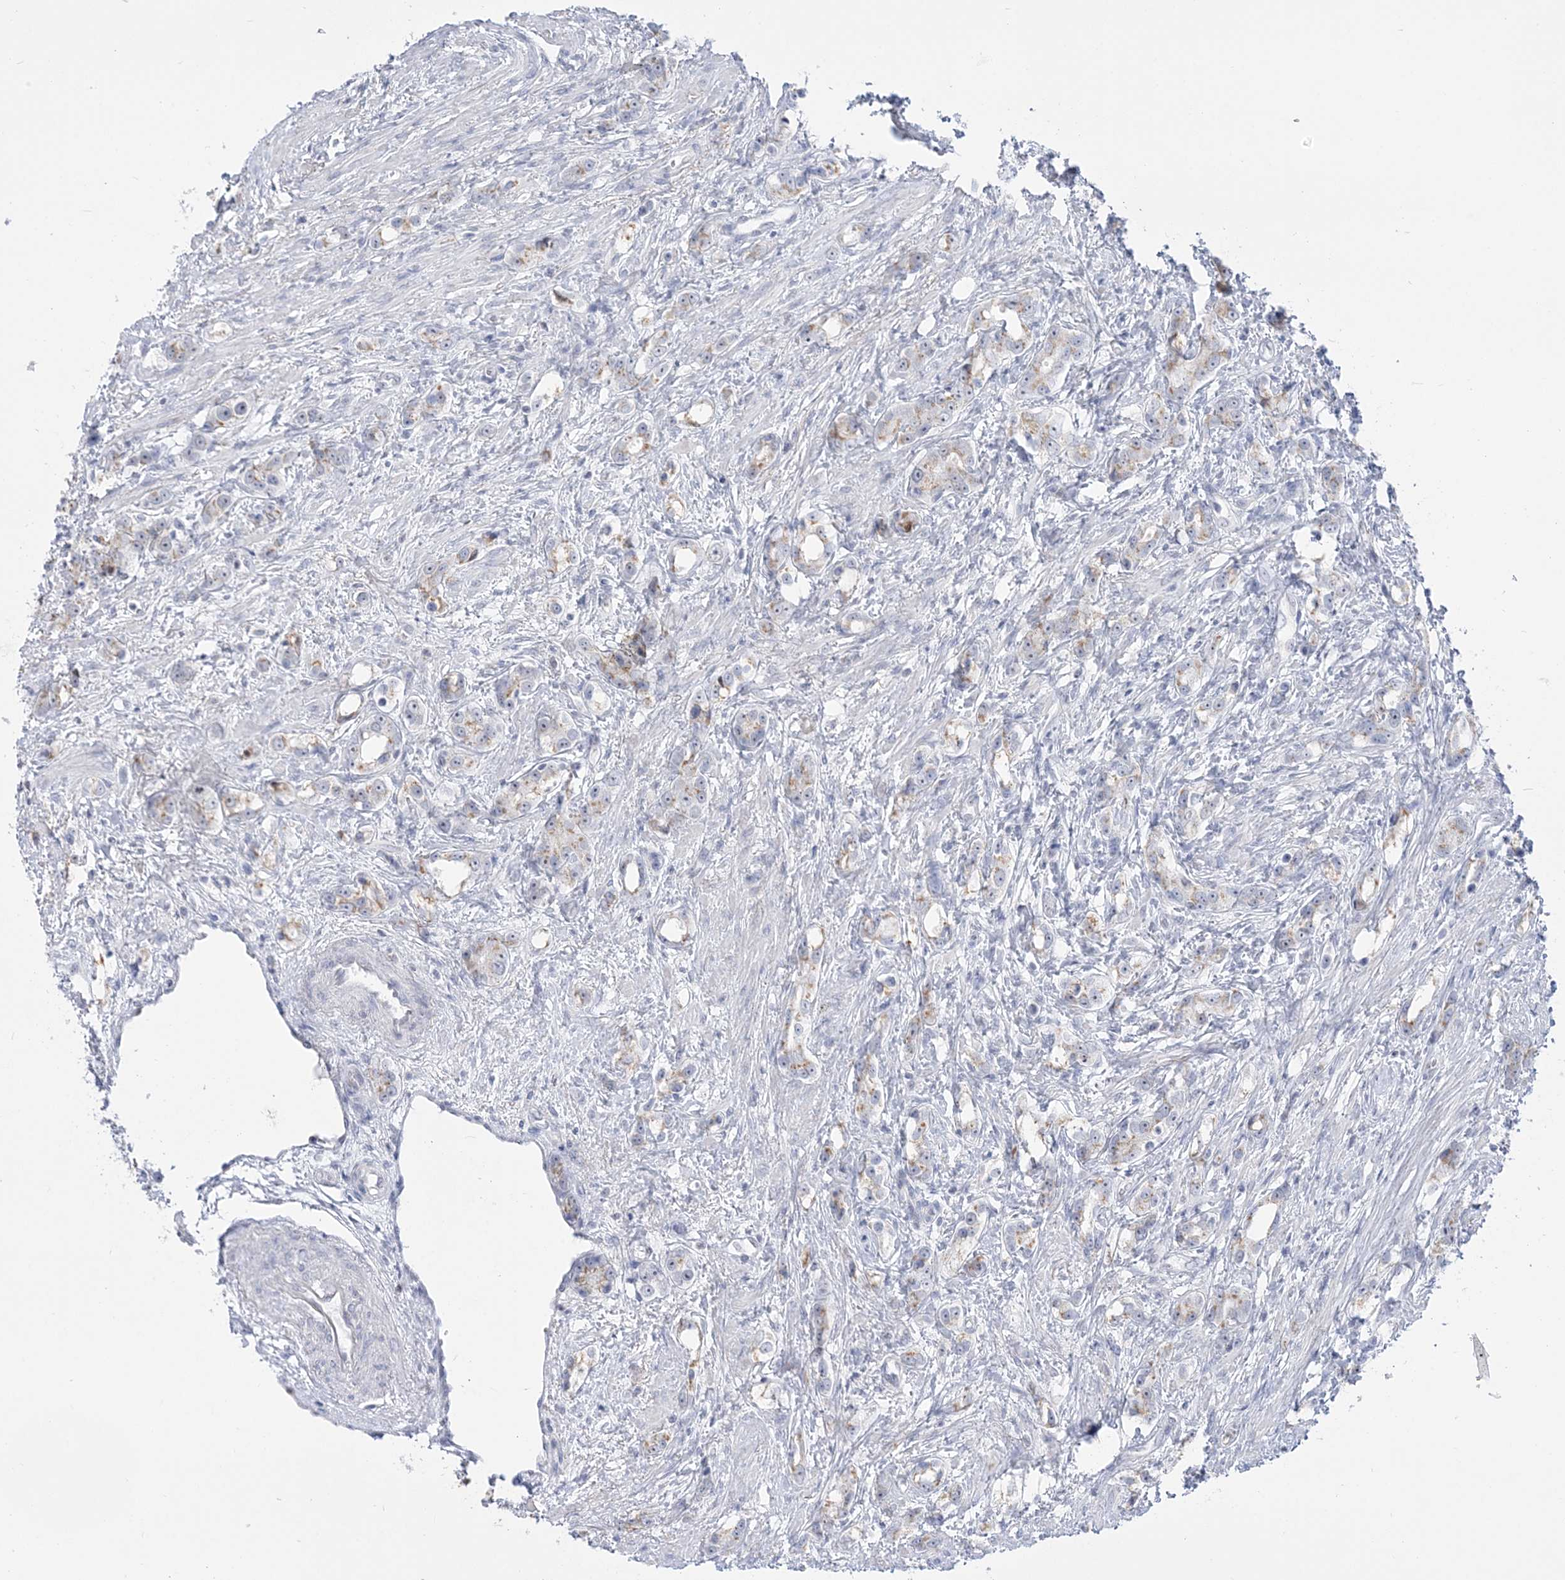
{"staining": {"intensity": "weak", "quantity": "25%-75%", "location": "cytoplasmic/membranous"}, "tissue": "prostate cancer", "cell_type": "Tumor cells", "image_type": "cancer", "snomed": [{"axis": "morphology", "description": "Adenocarcinoma, High grade"}, {"axis": "topography", "description": "Prostate"}], "caption": "Prostate adenocarcinoma (high-grade) tissue shows weak cytoplasmic/membranous expression in approximately 25%-75% of tumor cells", "gene": "DDX21", "patient": {"sex": "male", "age": 63}}